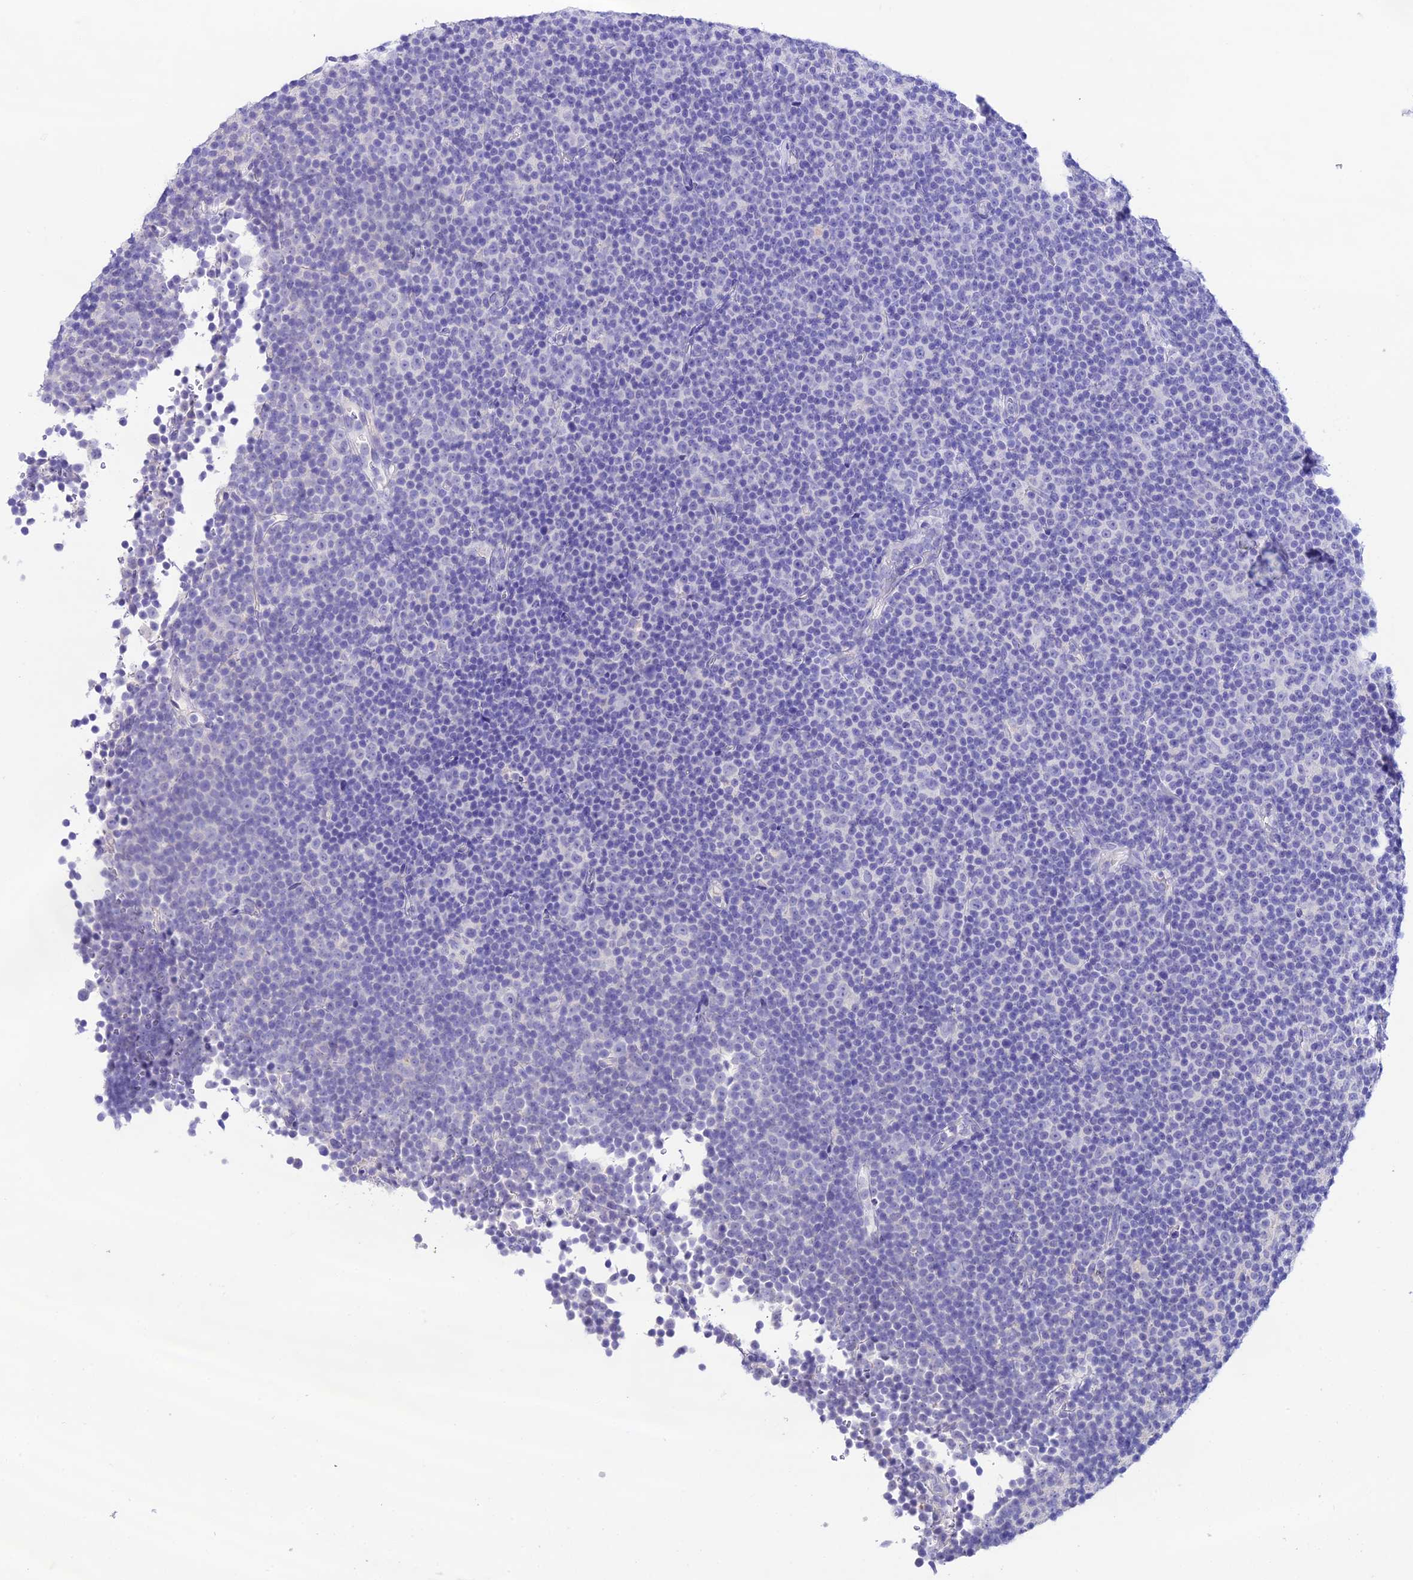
{"staining": {"intensity": "negative", "quantity": "none", "location": "none"}, "tissue": "lymphoma", "cell_type": "Tumor cells", "image_type": "cancer", "snomed": [{"axis": "morphology", "description": "Malignant lymphoma, non-Hodgkin's type, Low grade"}, {"axis": "topography", "description": "Lymph node"}], "caption": "Immunohistochemical staining of malignant lymphoma, non-Hodgkin's type (low-grade) demonstrates no significant staining in tumor cells.", "gene": "NLRP6", "patient": {"sex": "female", "age": 67}}